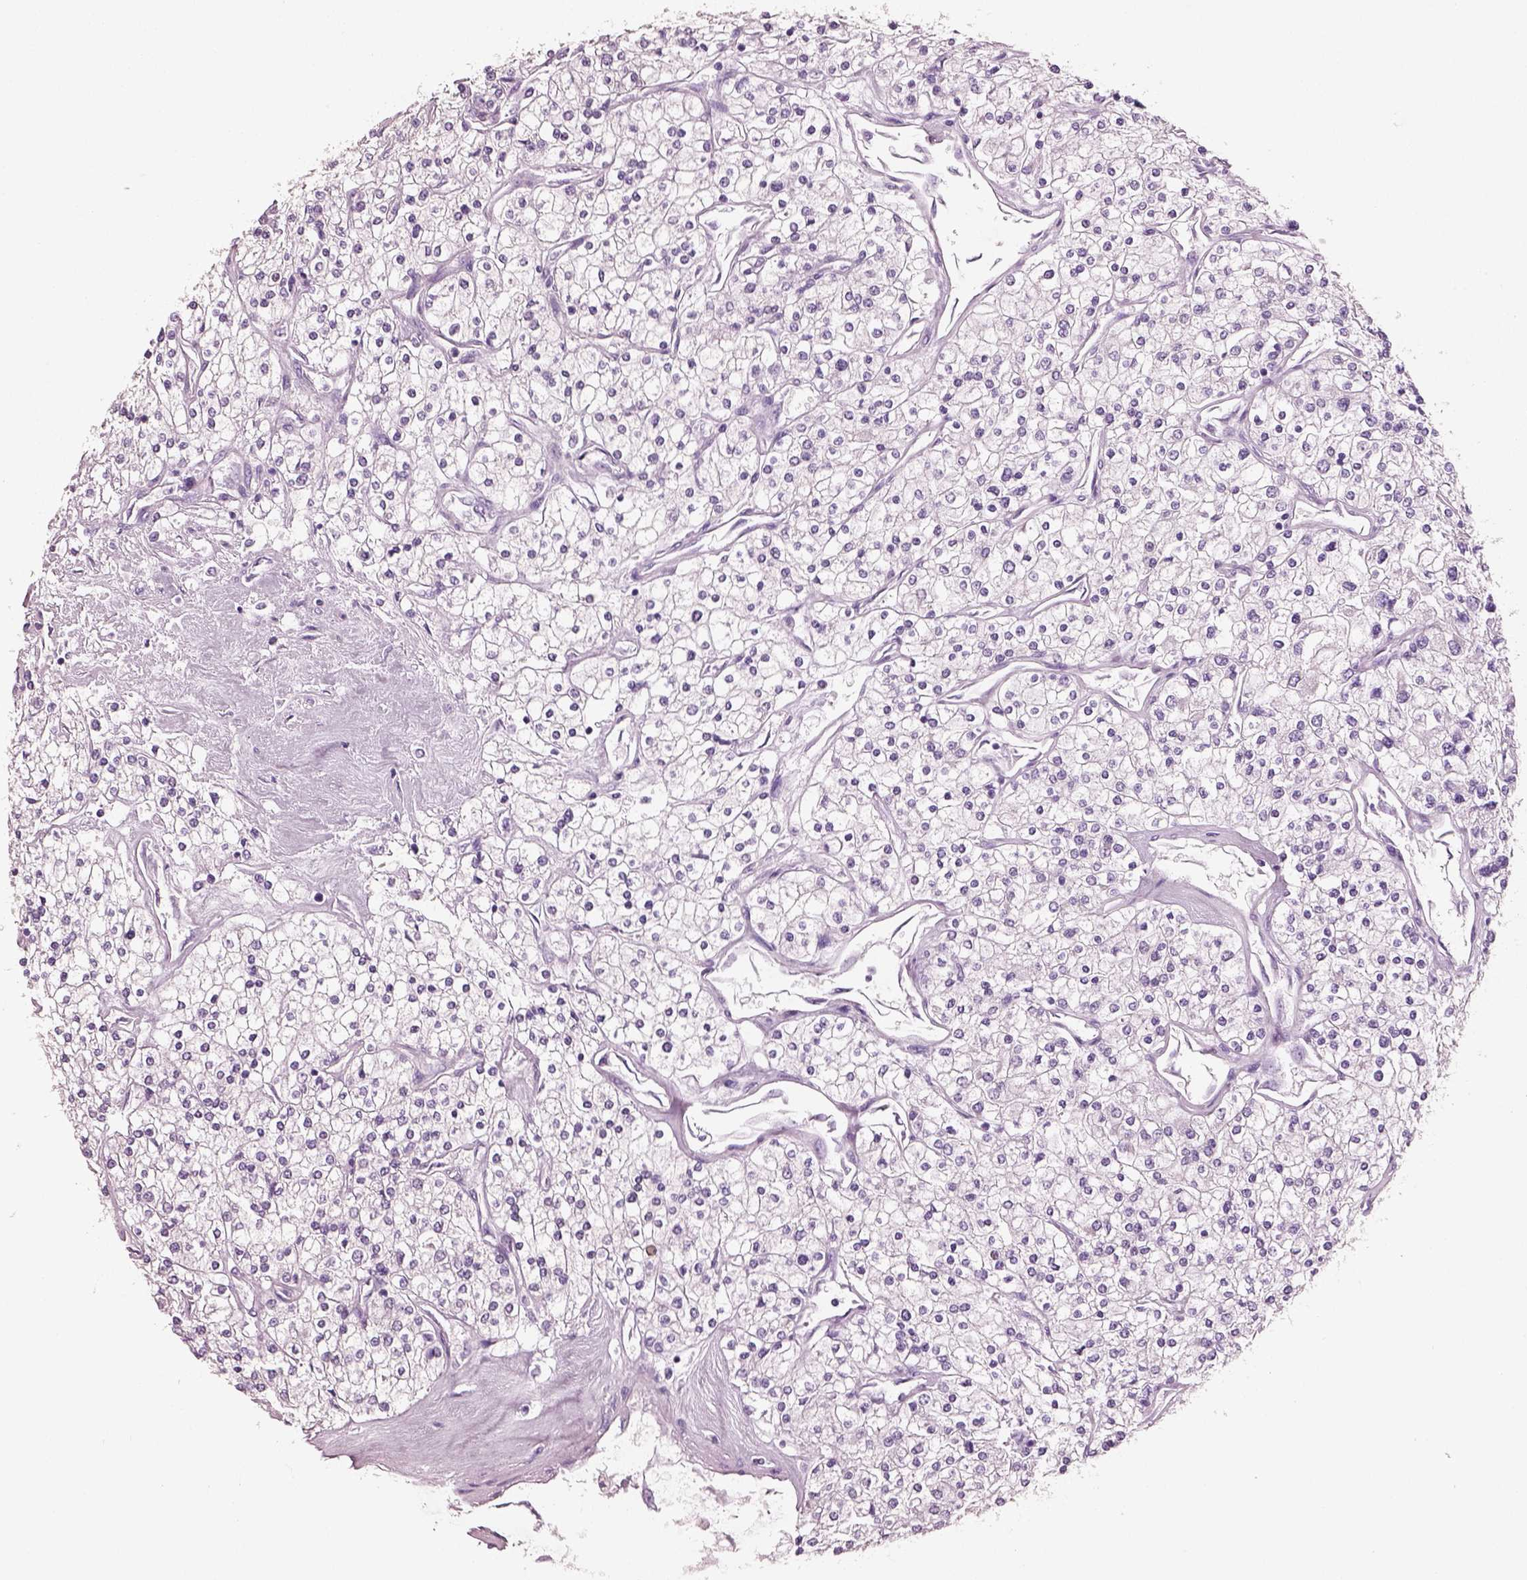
{"staining": {"intensity": "negative", "quantity": "none", "location": "none"}, "tissue": "renal cancer", "cell_type": "Tumor cells", "image_type": "cancer", "snomed": [{"axis": "morphology", "description": "Adenocarcinoma, NOS"}, {"axis": "topography", "description": "Kidney"}], "caption": "Immunohistochemistry image of human adenocarcinoma (renal) stained for a protein (brown), which exhibits no positivity in tumor cells.", "gene": "ELSPBP1", "patient": {"sex": "male", "age": 80}}